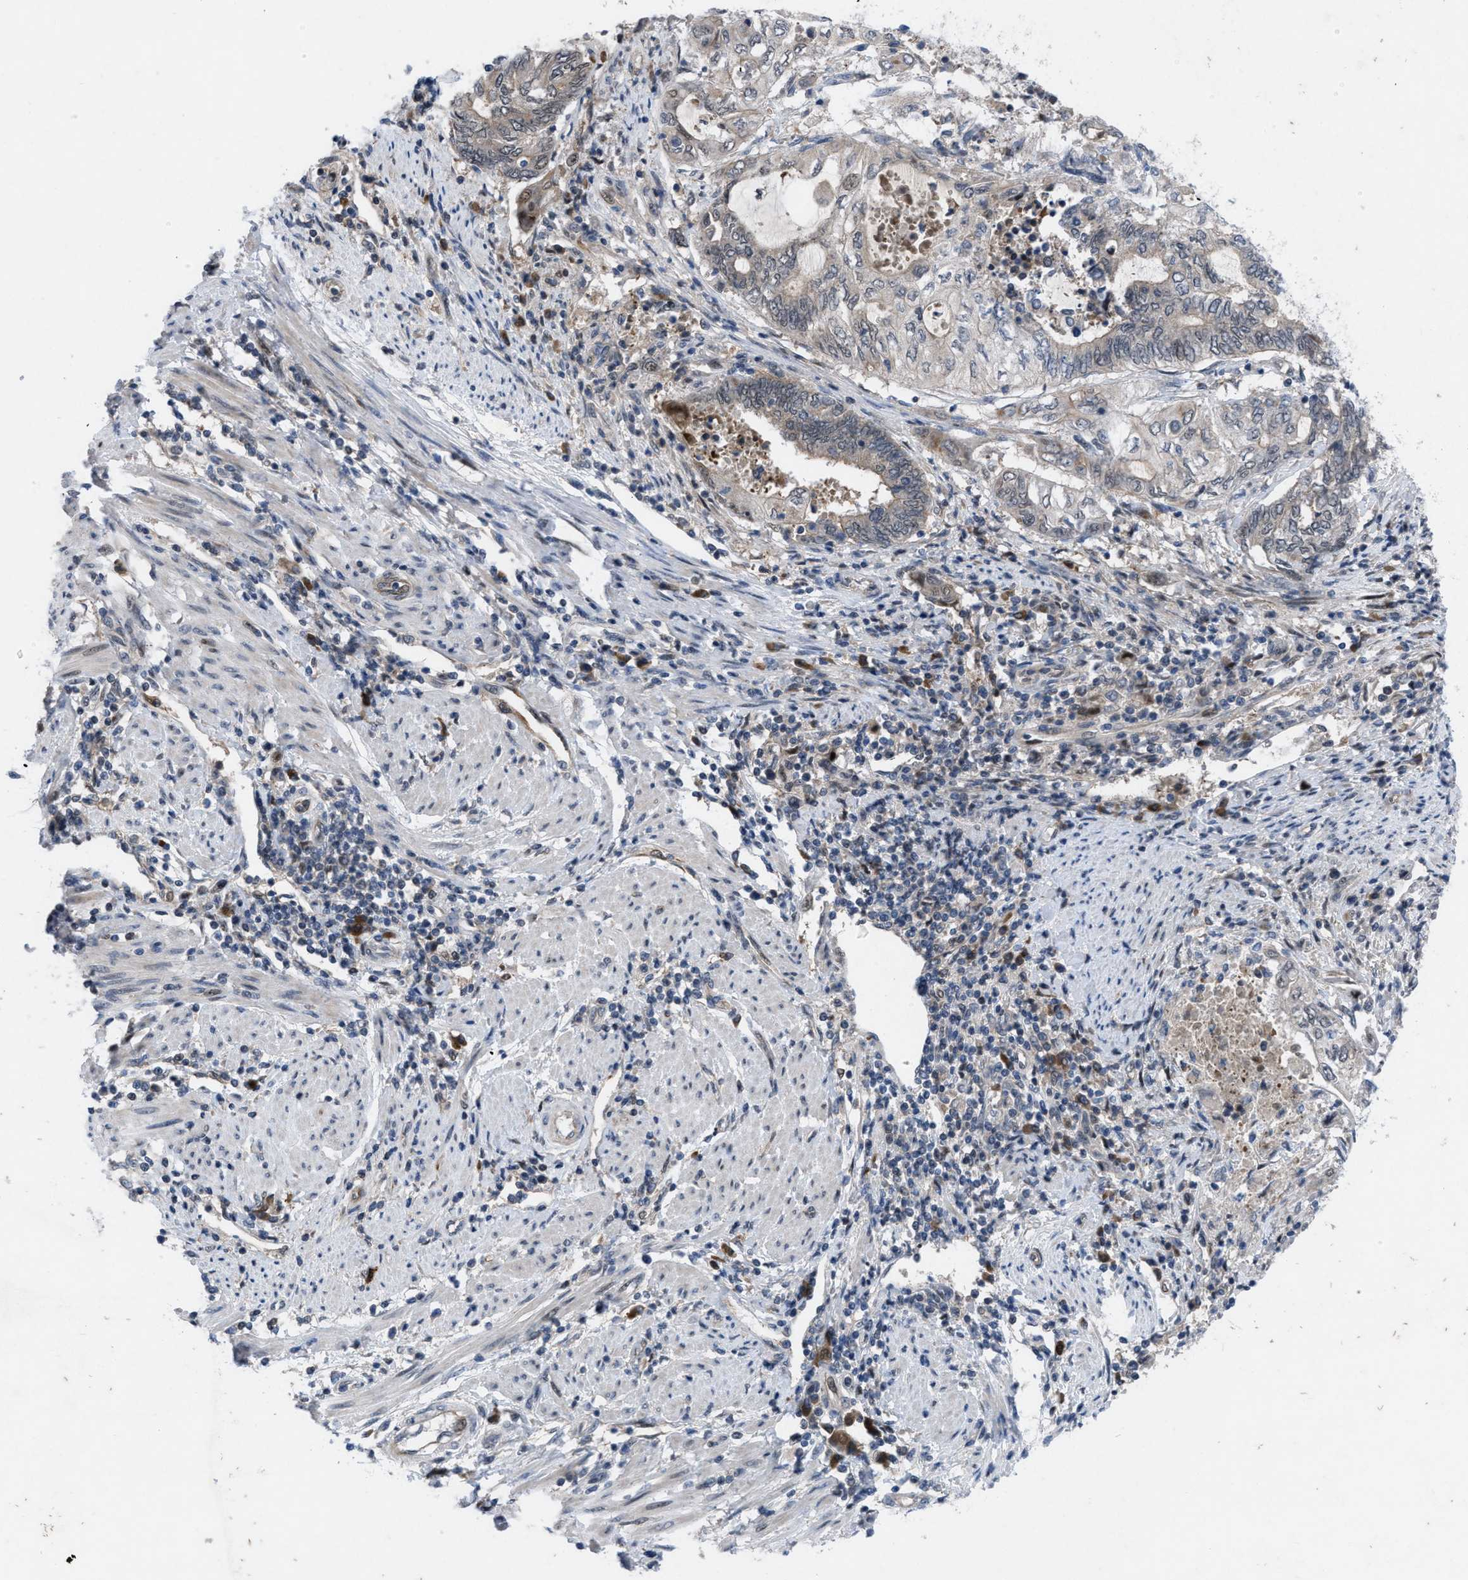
{"staining": {"intensity": "negative", "quantity": "none", "location": "none"}, "tissue": "endometrial cancer", "cell_type": "Tumor cells", "image_type": "cancer", "snomed": [{"axis": "morphology", "description": "Adenocarcinoma, NOS"}, {"axis": "topography", "description": "Uterus"}, {"axis": "topography", "description": "Endometrium"}], "caption": "A high-resolution histopathology image shows immunohistochemistry staining of endometrial adenocarcinoma, which exhibits no significant staining in tumor cells. Brightfield microscopy of immunohistochemistry stained with DAB (brown) and hematoxylin (blue), captured at high magnification.", "gene": "IL17RE", "patient": {"sex": "female", "age": 70}}